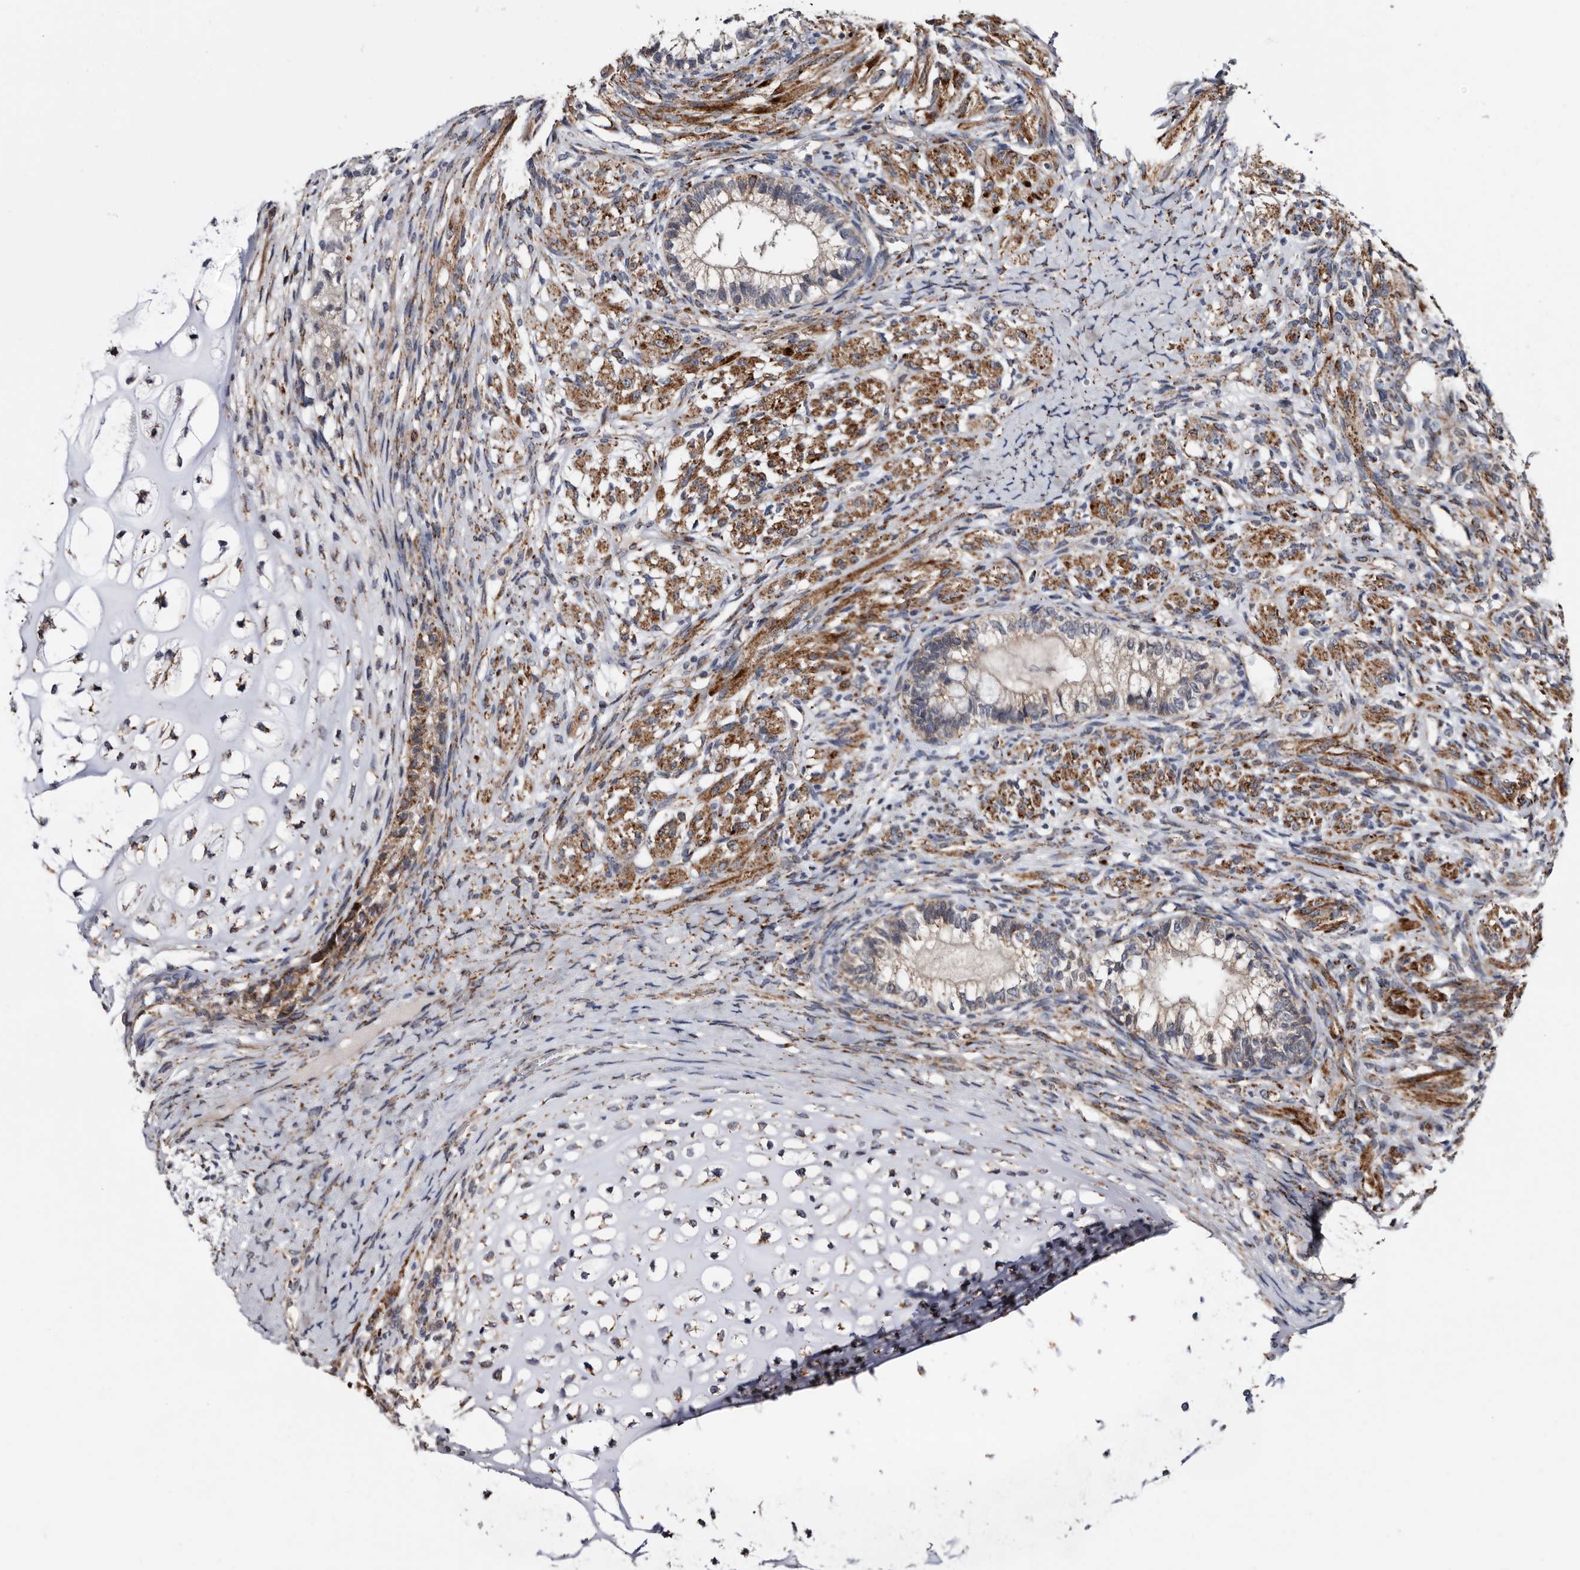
{"staining": {"intensity": "weak", "quantity": "<25%", "location": "cytoplasmic/membranous"}, "tissue": "testis cancer", "cell_type": "Tumor cells", "image_type": "cancer", "snomed": [{"axis": "morphology", "description": "Seminoma, NOS"}, {"axis": "morphology", "description": "Carcinoma, Embryonal, NOS"}, {"axis": "topography", "description": "Testis"}], "caption": "Testis cancer (seminoma) was stained to show a protein in brown. There is no significant positivity in tumor cells.", "gene": "ARMCX2", "patient": {"sex": "male", "age": 28}}